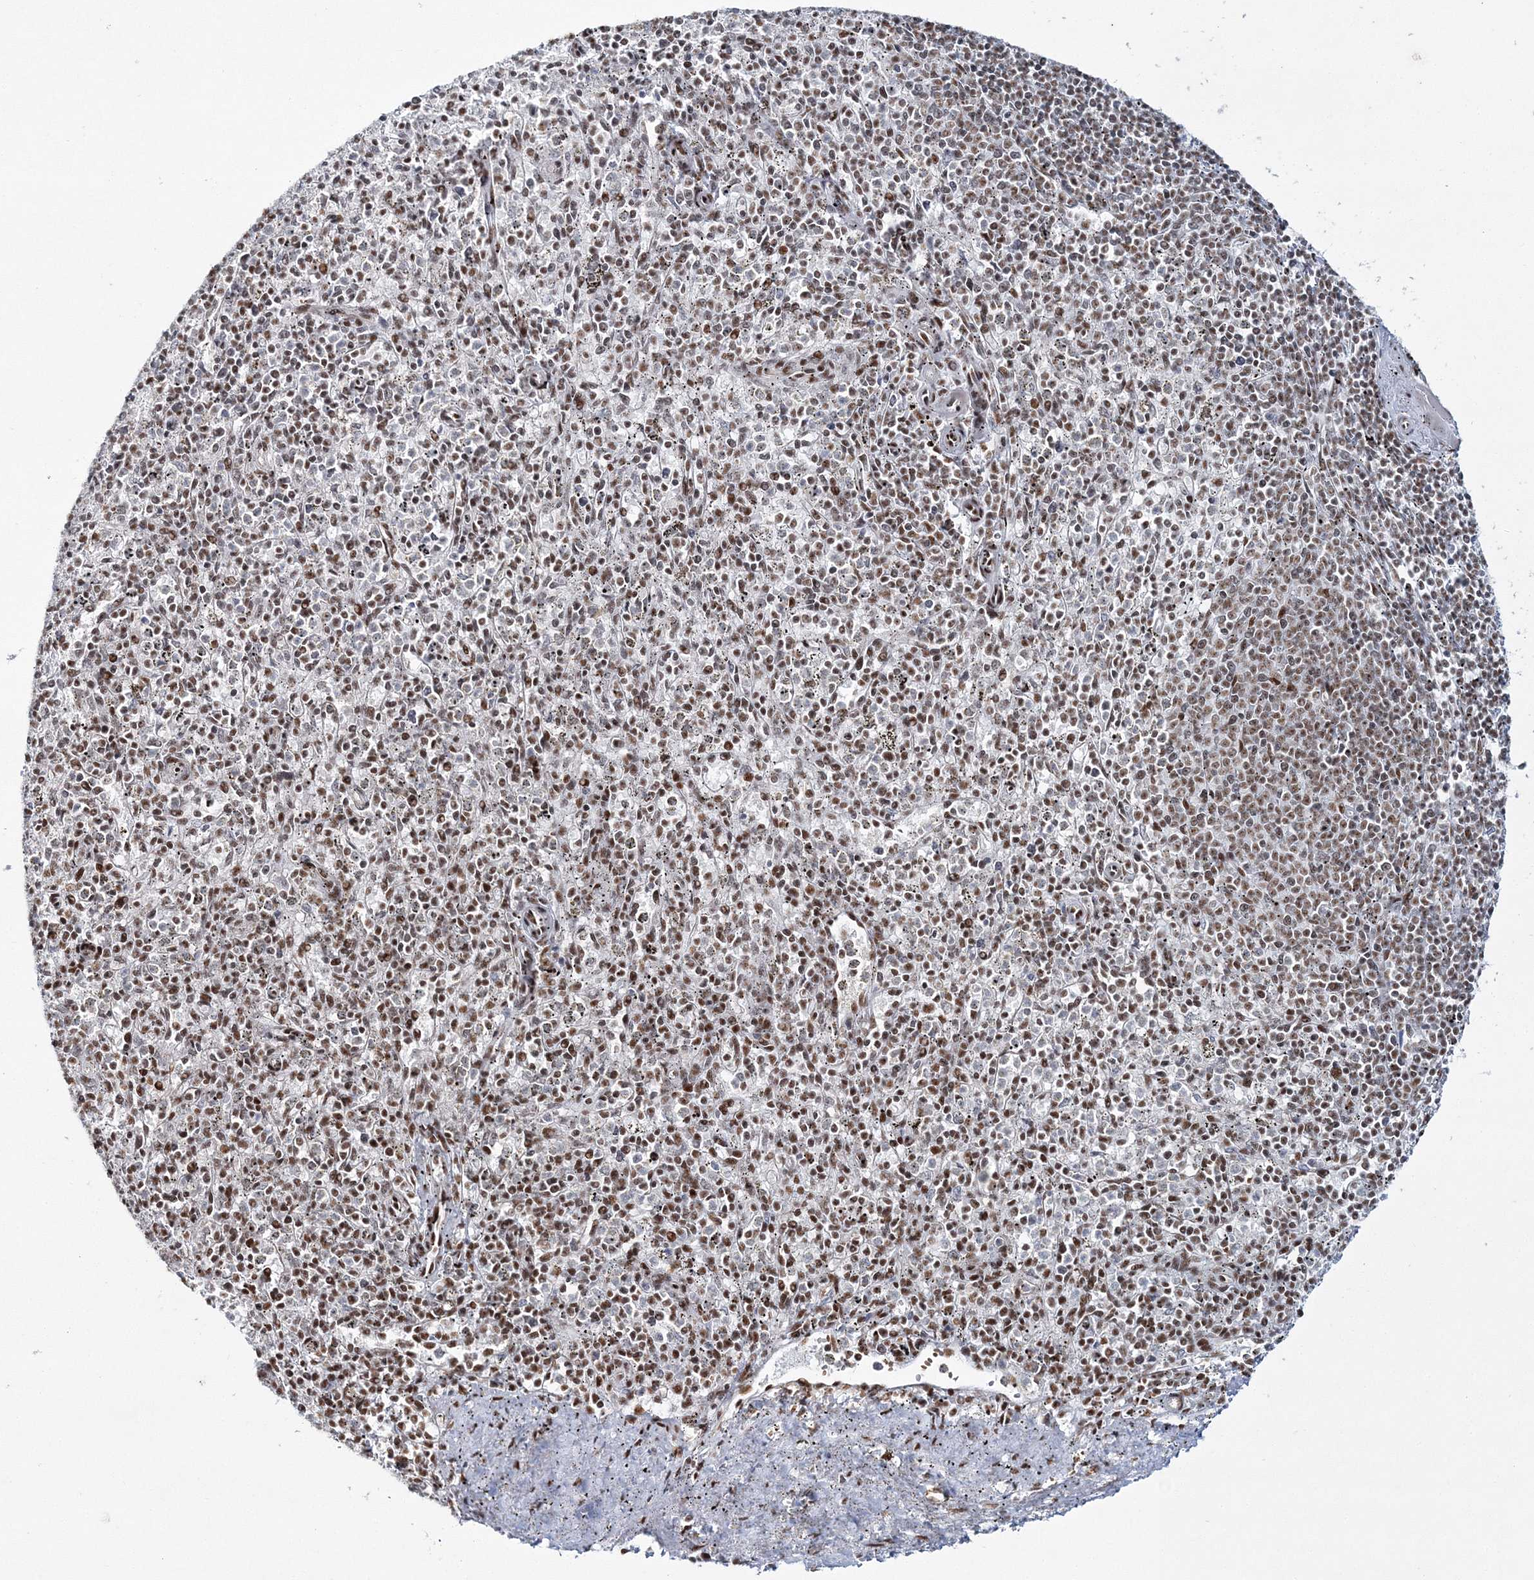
{"staining": {"intensity": "moderate", "quantity": "25%-75%", "location": "nuclear"}, "tissue": "spleen", "cell_type": "Cells in red pulp", "image_type": "normal", "snomed": [{"axis": "morphology", "description": "Normal tissue, NOS"}, {"axis": "topography", "description": "Spleen"}], "caption": "IHC (DAB) staining of normal spleen reveals moderate nuclear protein positivity in about 25%-75% of cells in red pulp.", "gene": "ENSG00000290315", "patient": {"sex": "male", "age": 72}}